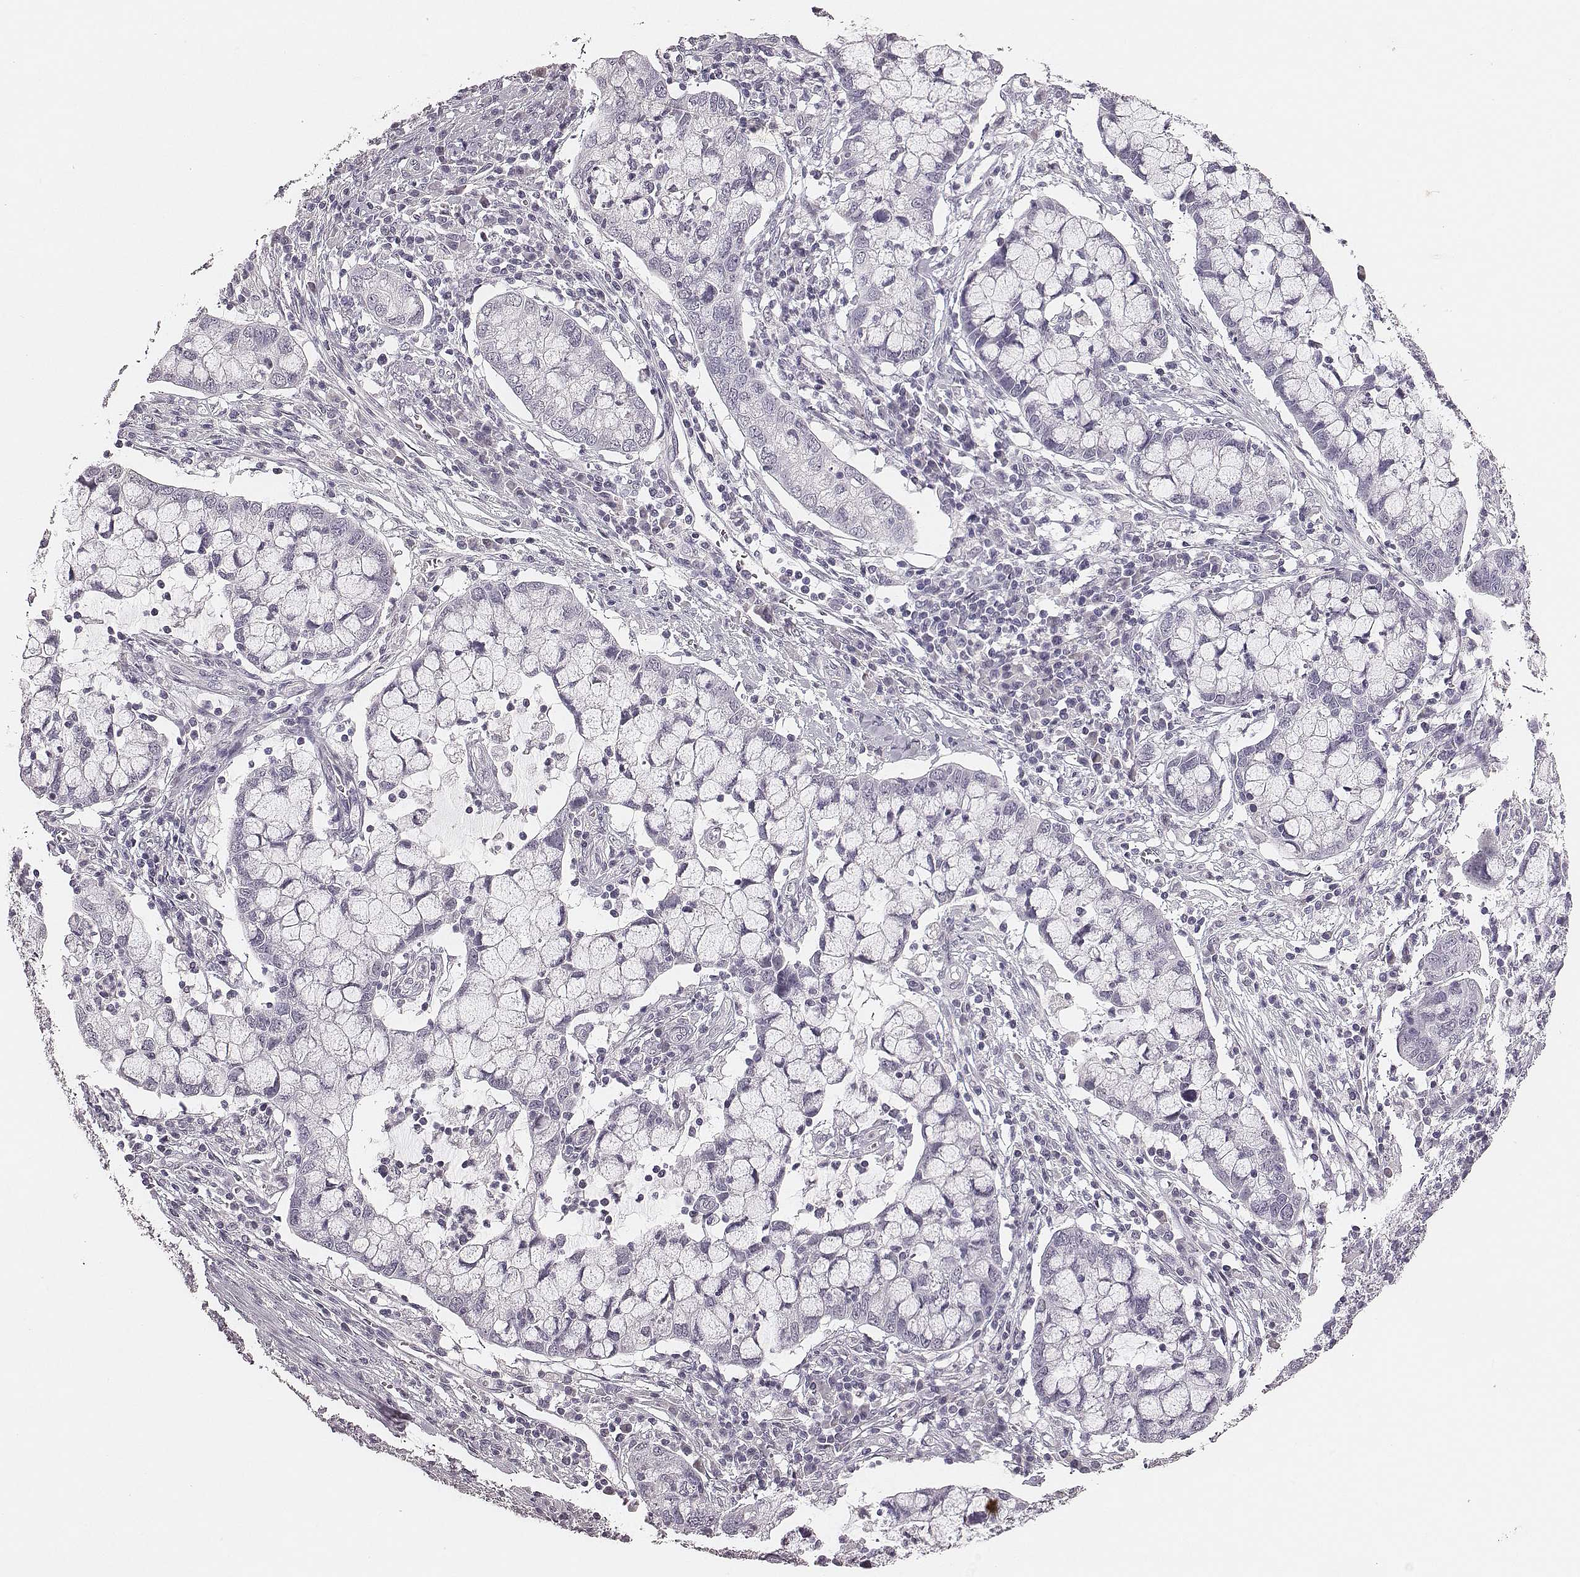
{"staining": {"intensity": "negative", "quantity": "none", "location": "none"}, "tissue": "cervical cancer", "cell_type": "Tumor cells", "image_type": "cancer", "snomed": [{"axis": "morphology", "description": "Adenocarcinoma, NOS"}, {"axis": "topography", "description": "Cervix"}], "caption": "Tumor cells are negative for brown protein staining in cervical cancer (adenocarcinoma). The staining was performed using DAB to visualize the protein expression in brown, while the nuclei were stained in blue with hematoxylin (Magnification: 20x).", "gene": "CSHL1", "patient": {"sex": "female", "age": 40}}